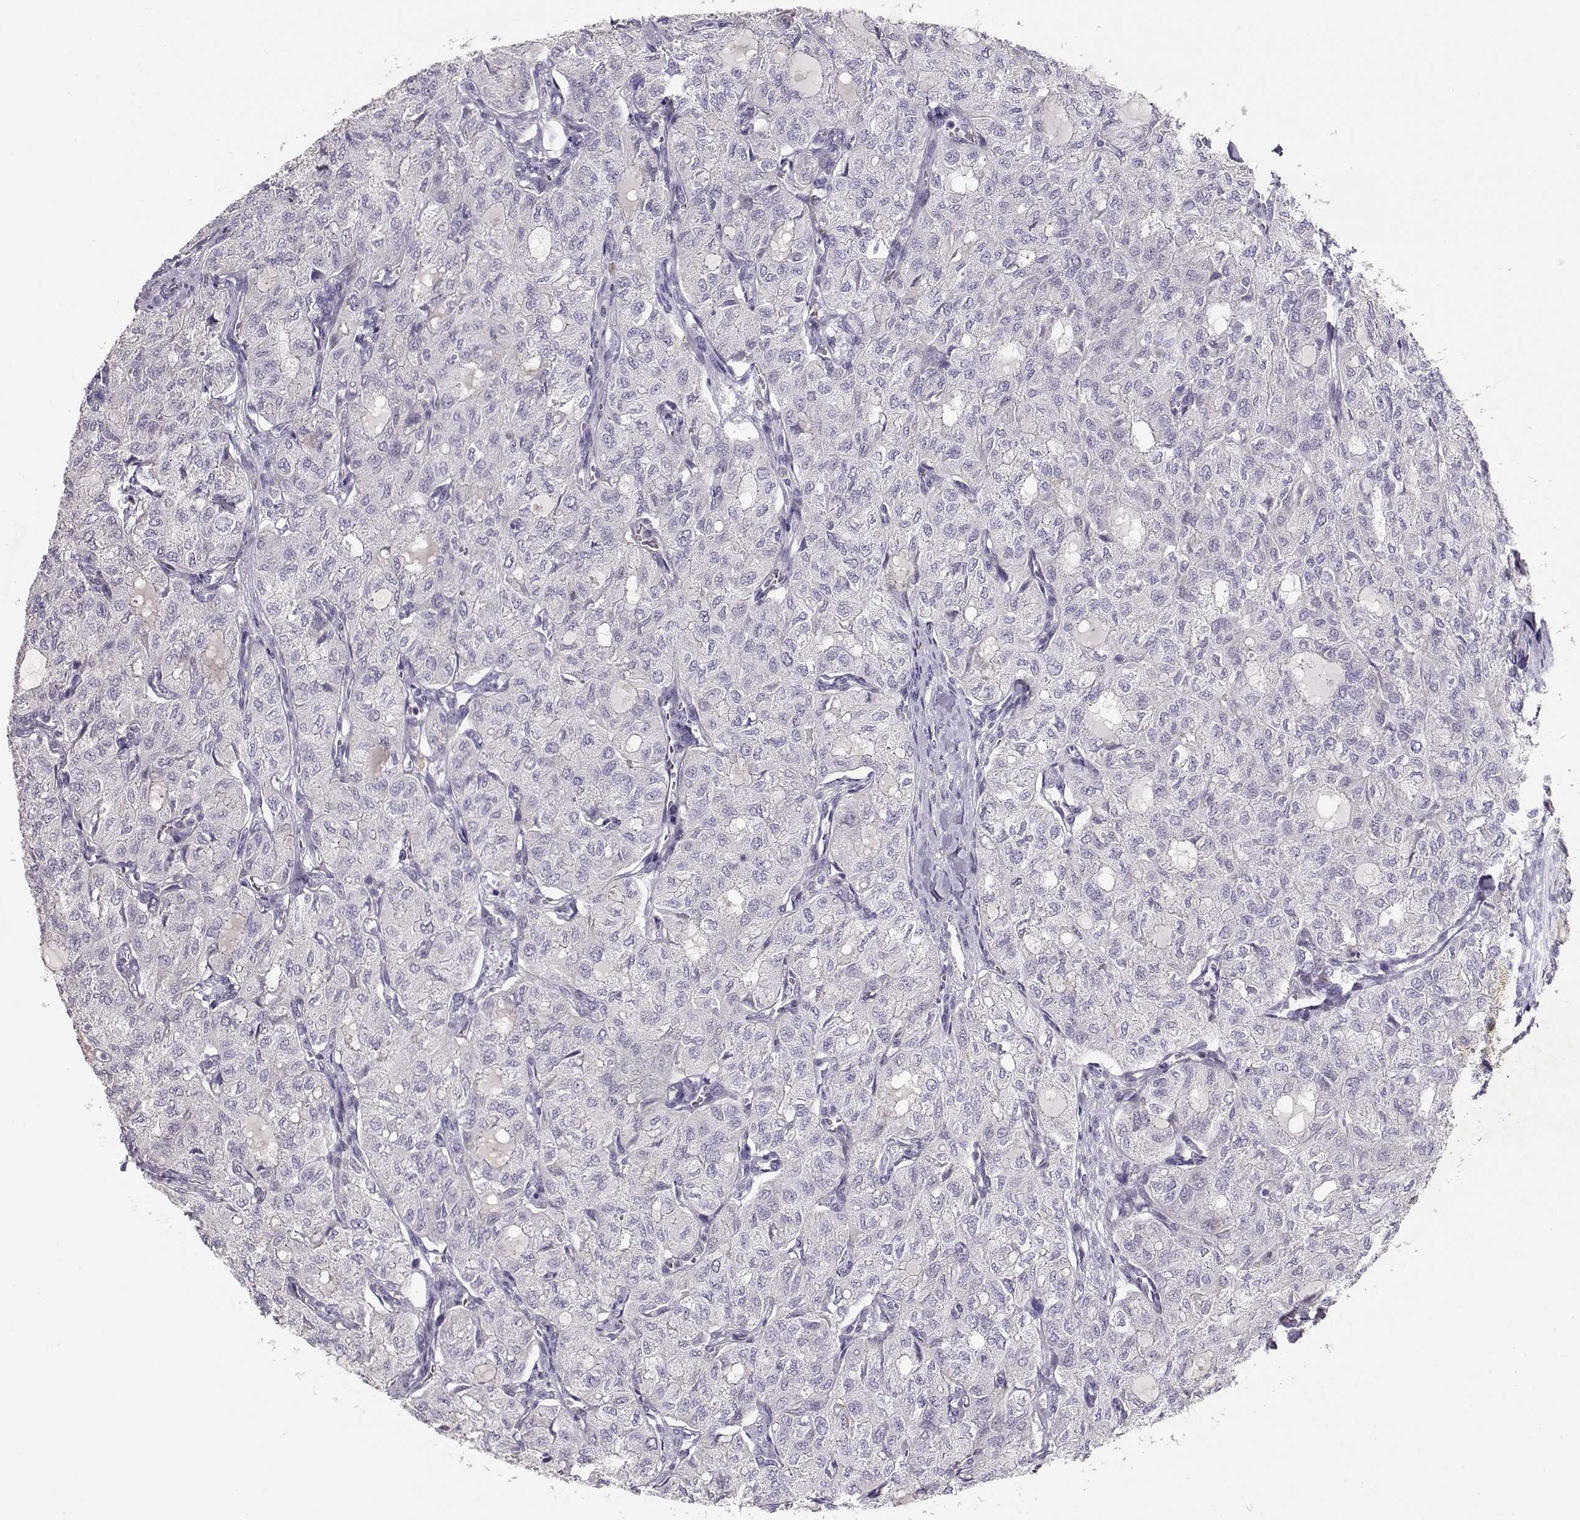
{"staining": {"intensity": "negative", "quantity": "none", "location": "none"}, "tissue": "thyroid cancer", "cell_type": "Tumor cells", "image_type": "cancer", "snomed": [{"axis": "morphology", "description": "Follicular adenoma carcinoma, NOS"}, {"axis": "topography", "description": "Thyroid gland"}], "caption": "An IHC histopathology image of thyroid follicular adenoma carcinoma is shown. There is no staining in tumor cells of thyroid follicular adenoma carcinoma.", "gene": "VAV1", "patient": {"sex": "male", "age": 75}}